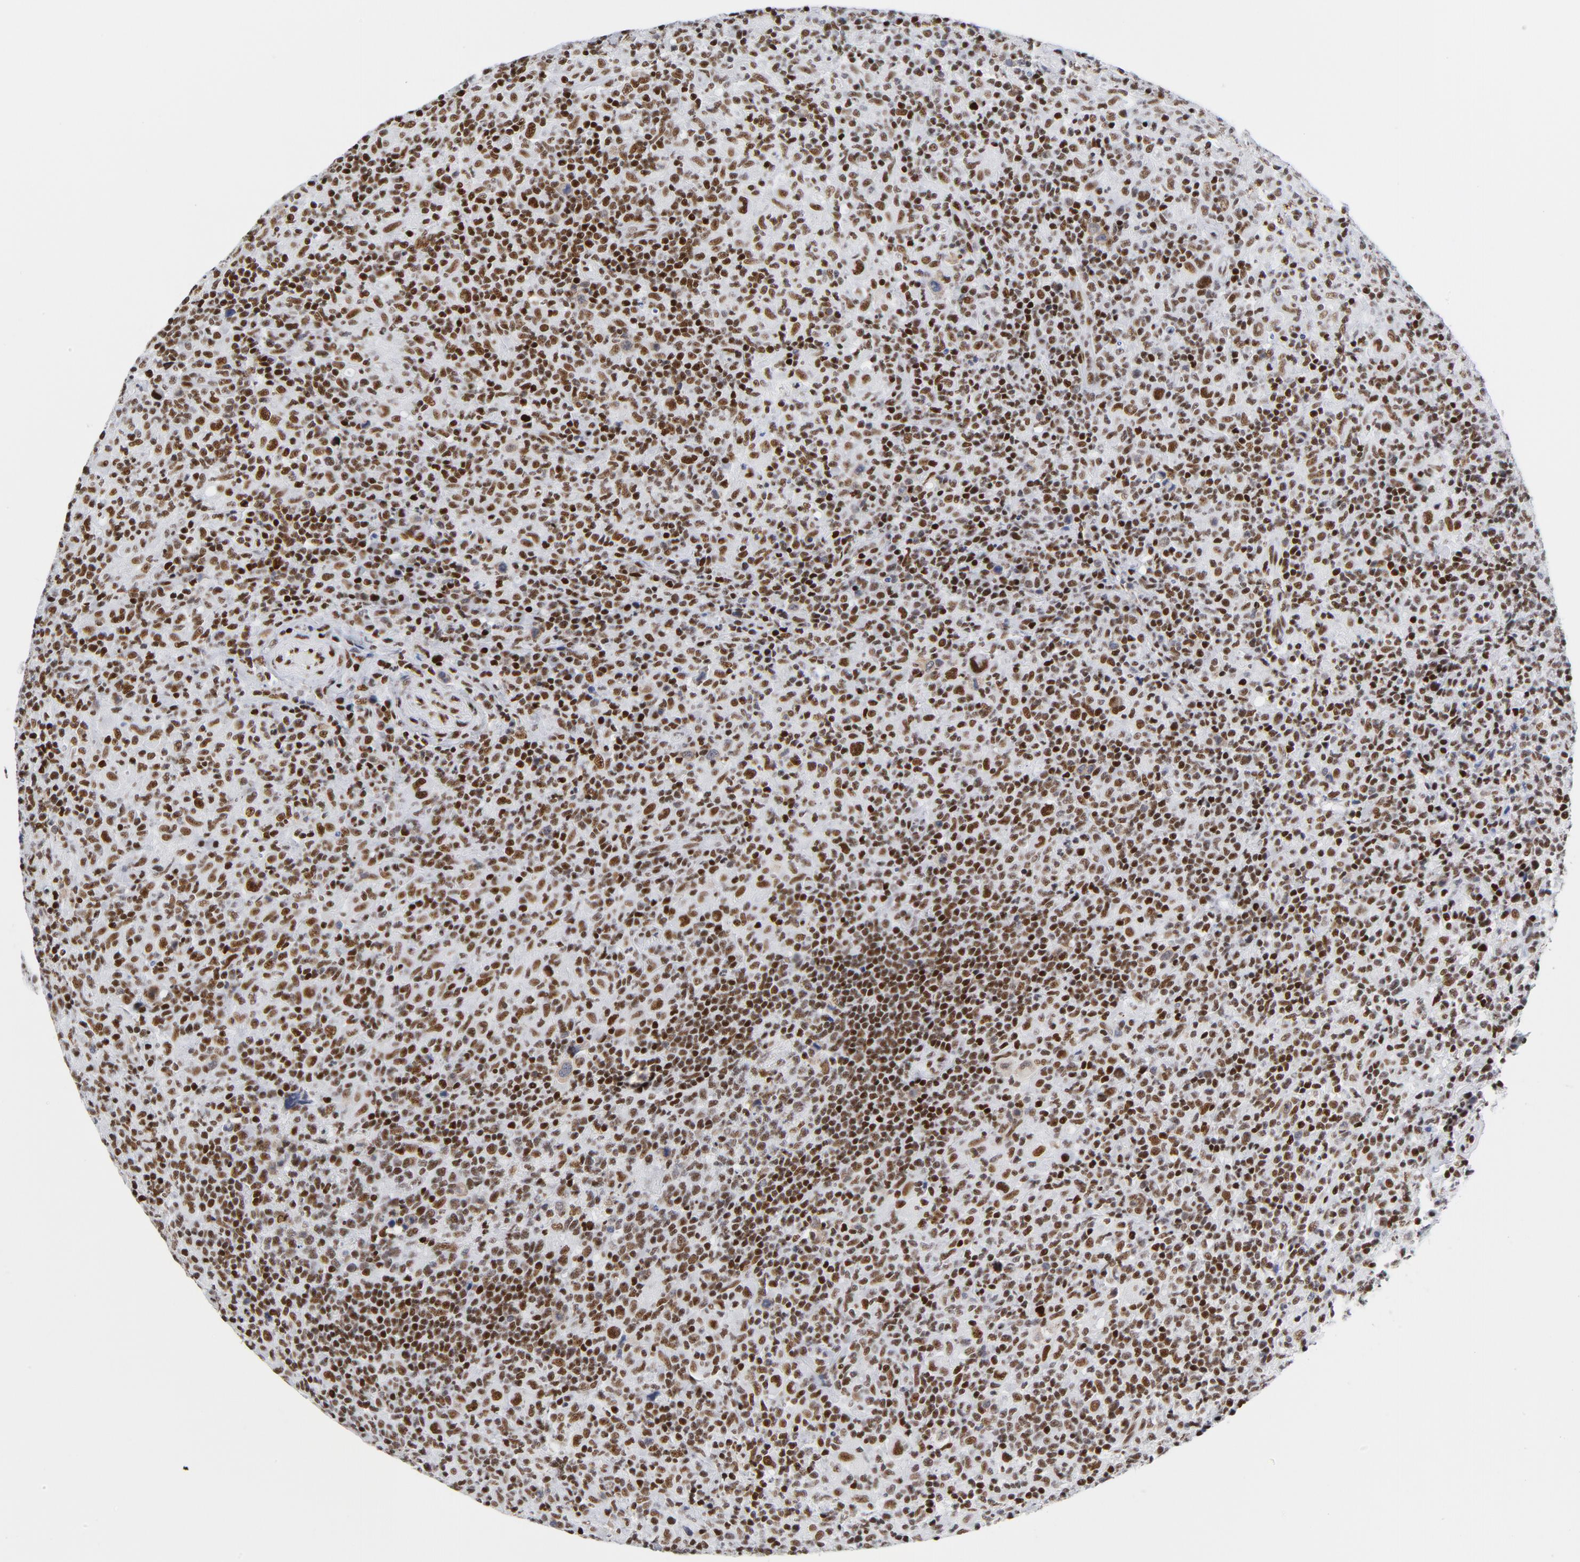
{"staining": {"intensity": "strong", "quantity": ">75%", "location": "nuclear"}, "tissue": "lymphoma", "cell_type": "Tumor cells", "image_type": "cancer", "snomed": [{"axis": "morphology", "description": "Hodgkin's disease, NOS"}, {"axis": "topography", "description": "Lymph node"}], "caption": "Hodgkin's disease stained with IHC demonstrates strong nuclear expression in approximately >75% of tumor cells.", "gene": "XRCC5", "patient": {"sex": "male", "age": 65}}